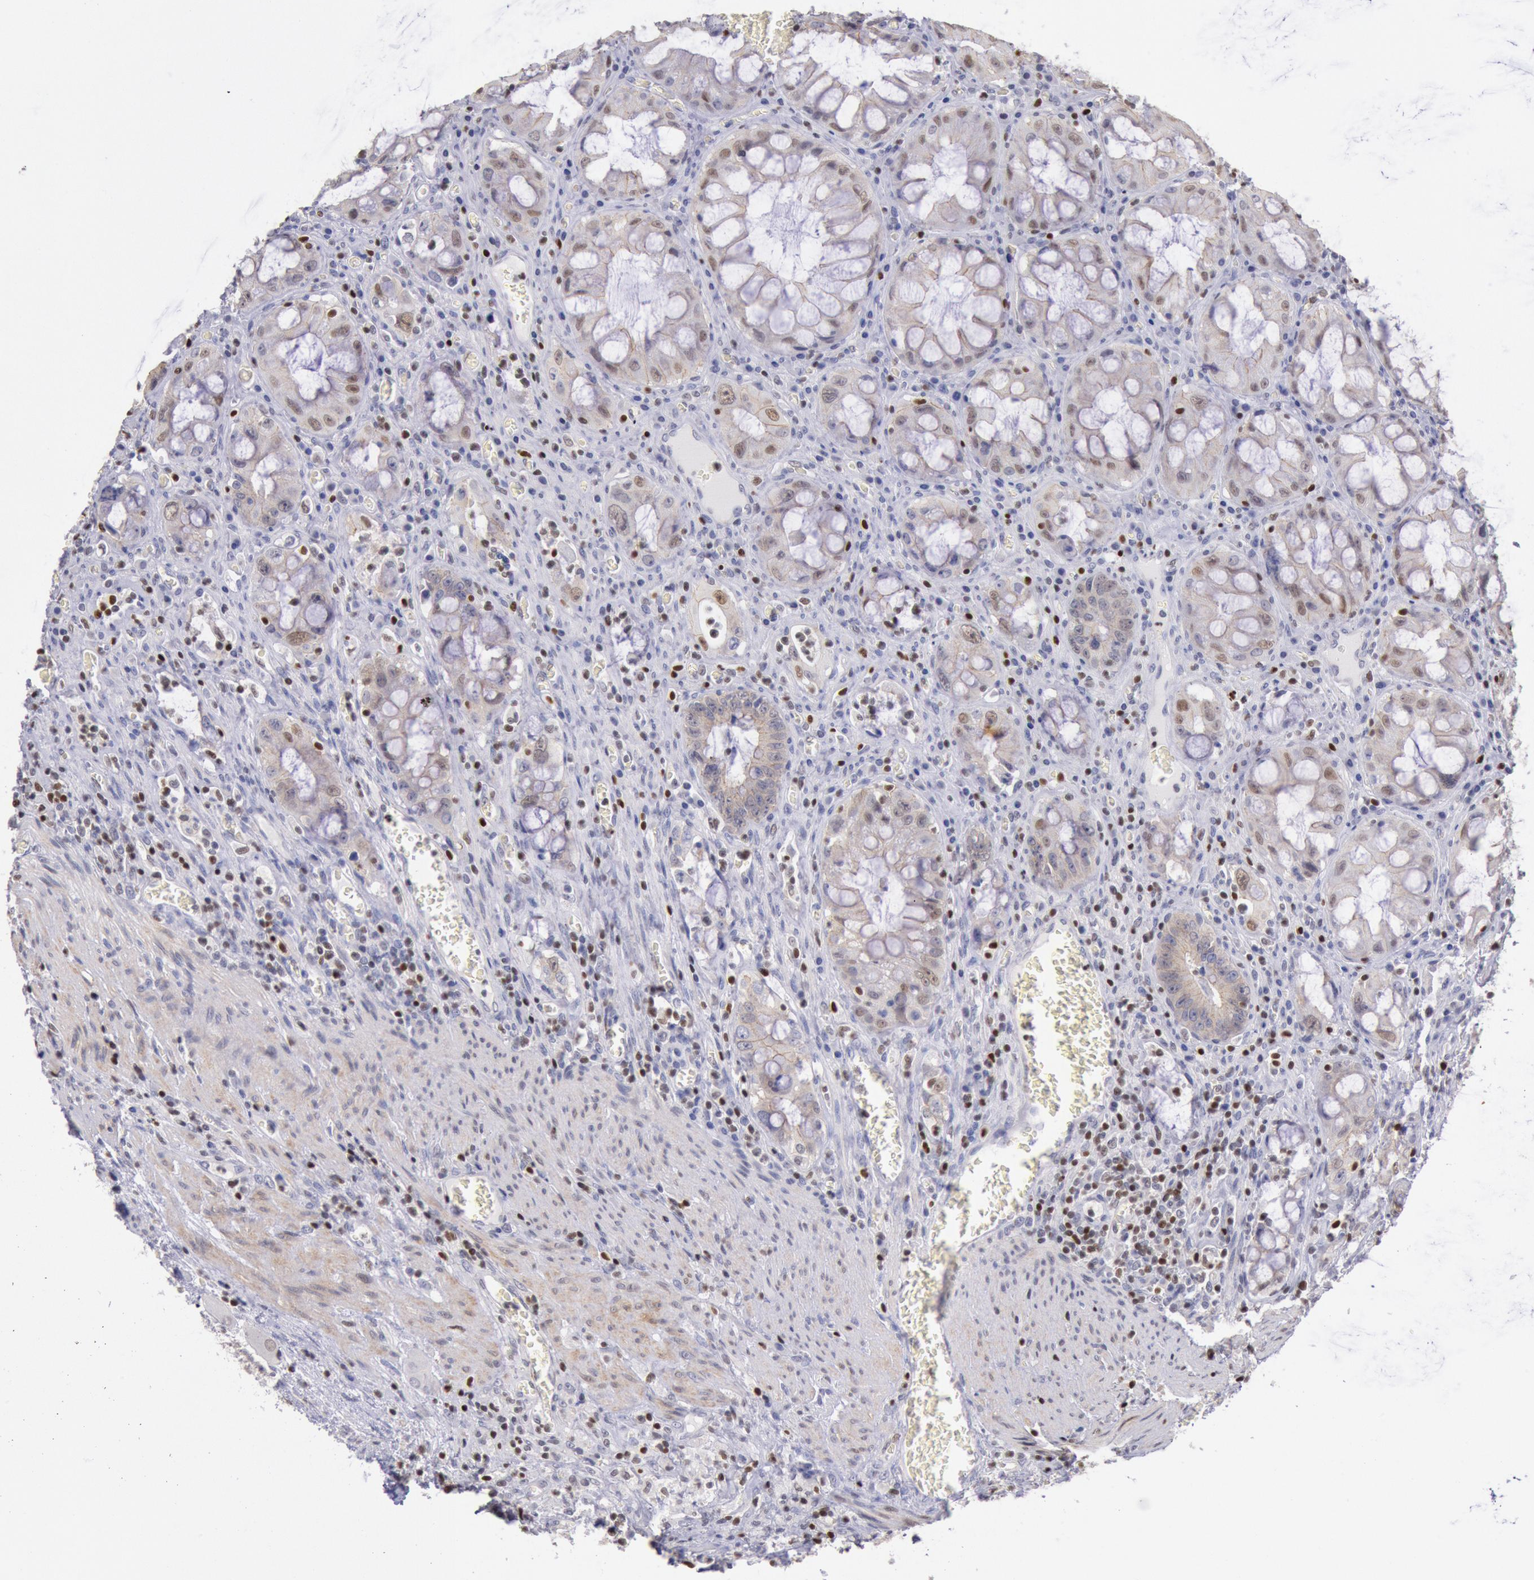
{"staining": {"intensity": "weak", "quantity": "25%-75%", "location": "cytoplasmic/membranous"}, "tissue": "colorectal cancer", "cell_type": "Tumor cells", "image_type": "cancer", "snomed": [{"axis": "morphology", "description": "Adenocarcinoma, NOS"}, {"axis": "topography", "description": "Rectum"}], "caption": "Immunohistochemistry (DAB (3,3'-diaminobenzidine)) staining of colorectal cancer (adenocarcinoma) shows weak cytoplasmic/membranous protein positivity in approximately 25%-75% of tumor cells. The staining was performed using DAB (3,3'-diaminobenzidine) to visualize the protein expression in brown, while the nuclei were stained in blue with hematoxylin (Magnification: 20x).", "gene": "RPS6KA5", "patient": {"sex": "male", "age": 70}}